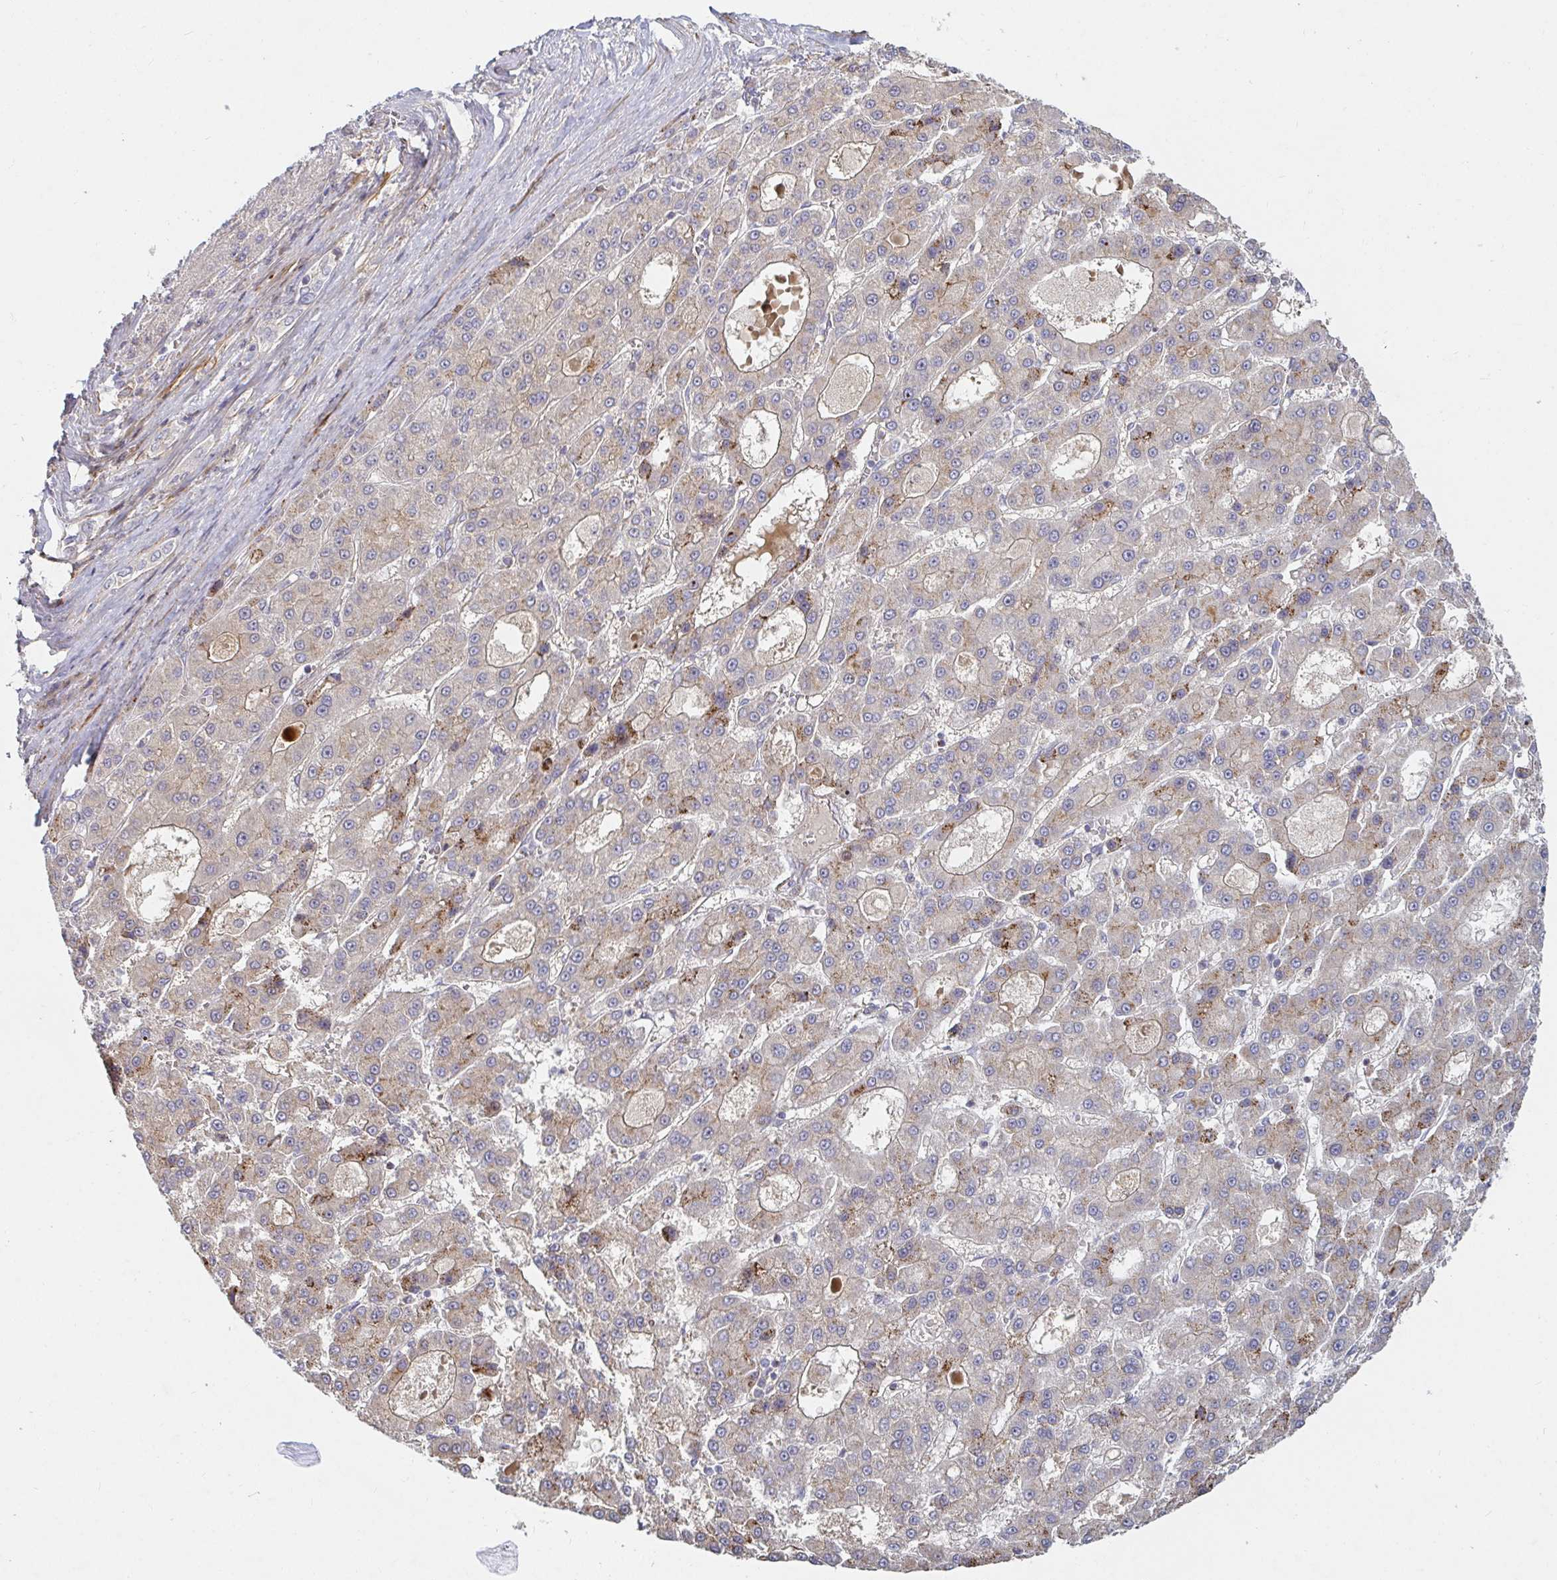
{"staining": {"intensity": "moderate", "quantity": "25%-75%", "location": "cytoplasmic/membranous"}, "tissue": "liver cancer", "cell_type": "Tumor cells", "image_type": "cancer", "snomed": [{"axis": "morphology", "description": "Carcinoma, Hepatocellular, NOS"}, {"axis": "topography", "description": "Liver"}], "caption": "IHC micrograph of human liver cancer stained for a protein (brown), which shows medium levels of moderate cytoplasmic/membranous staining in approximately 25%-75% of tumor cells.", "gene": "SSH2", "patient": {"sex": "male", "age": 70}}